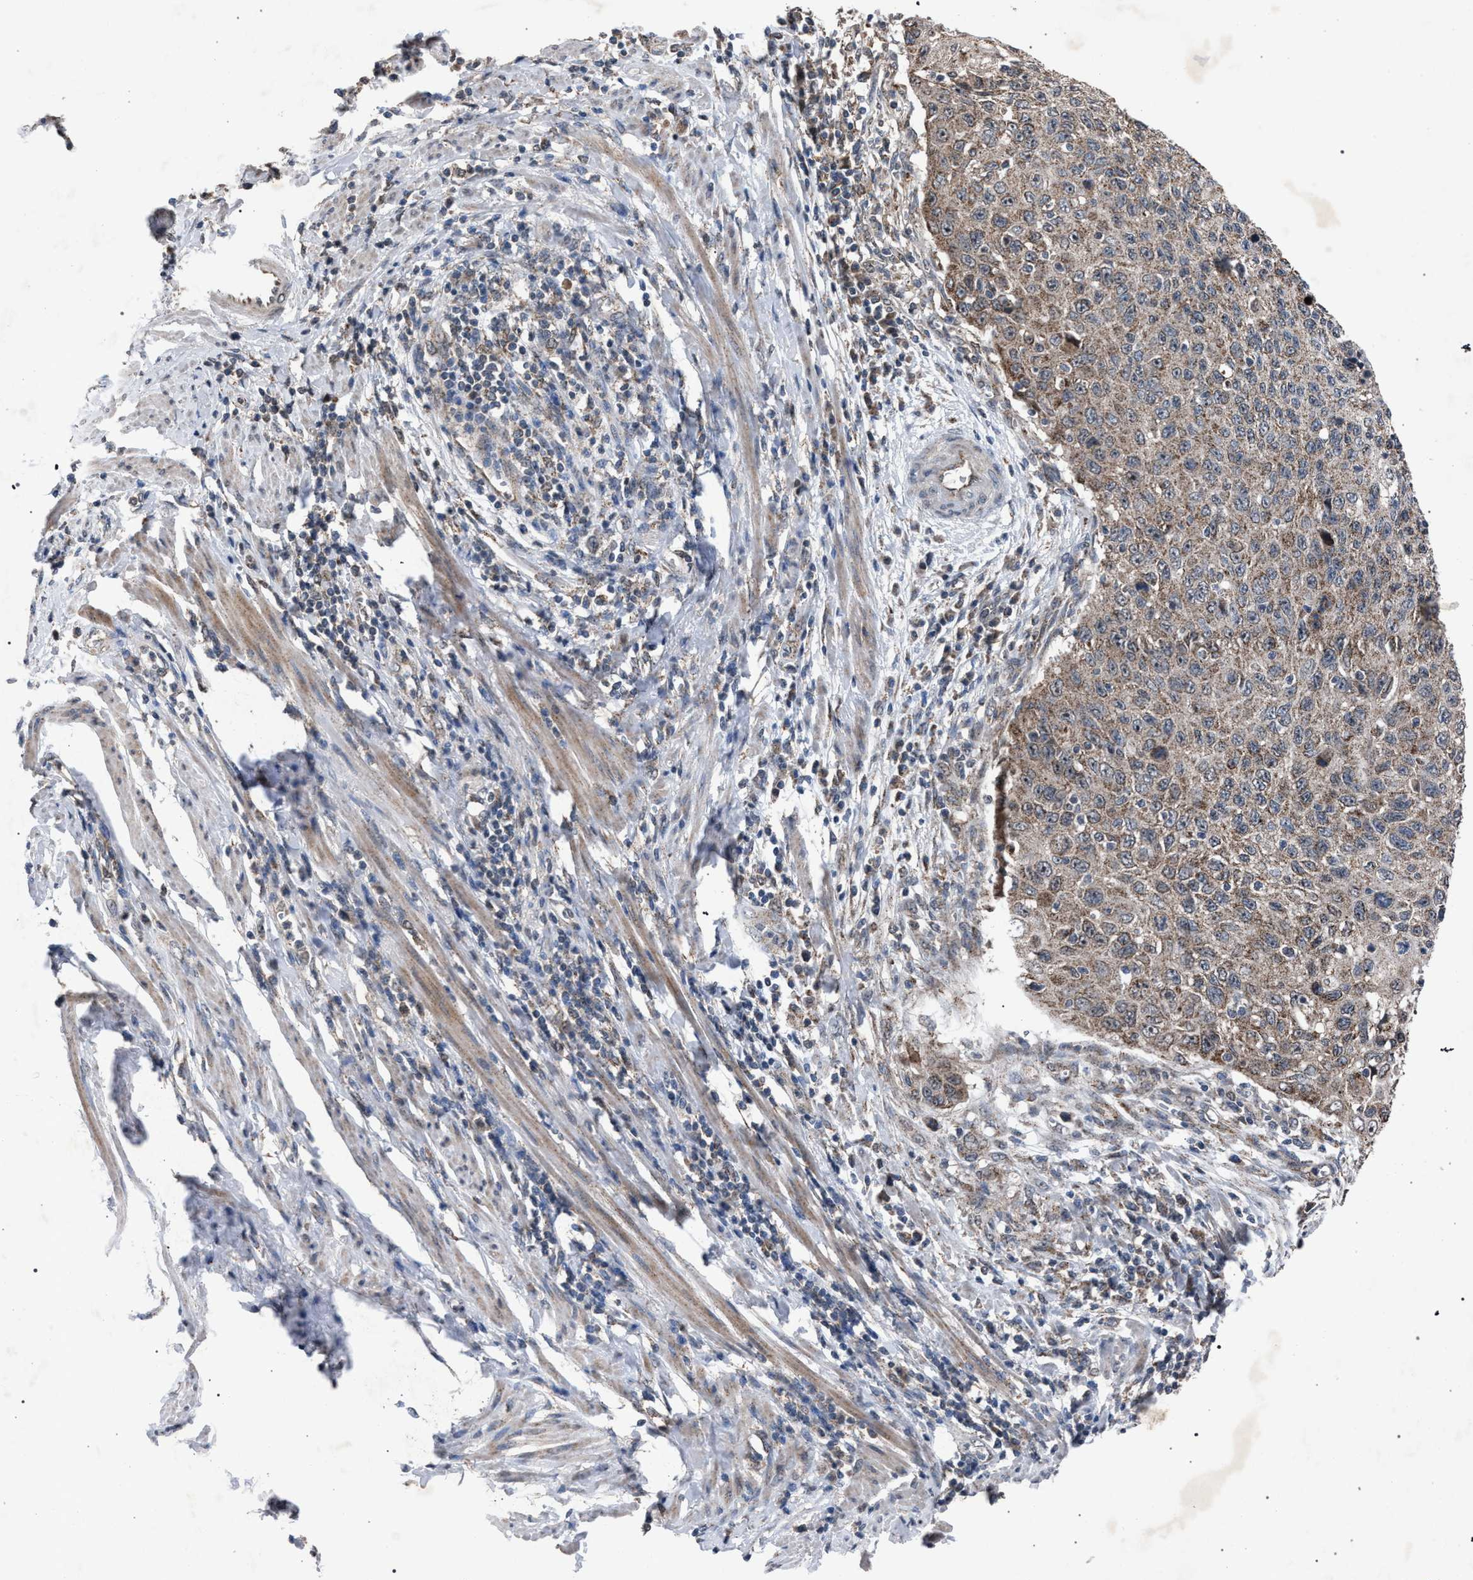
{"staining": {"intensity": "moderate", "quantity": ">75%", "location": "cytoplasmic/membranous"}, "tissue": "cervical cancer", "cell_type": "Tumor cells", "image_type": "cancer", "snomed": [{"axis": "morphology", "description": "Squamous cell carcinoma, NOS"}, {"axis": "topography", "description": "Cervix"}], "caption": "Immunohistochemistry (IHC) of squamous cell carcinoma (cervical) reveals medium levels of moderate cytoplasmic/membranous expression in approximately >75% of tumor cells.", "gene": "HSD17B4", "patient": {"sex": "female", "age": 53}}